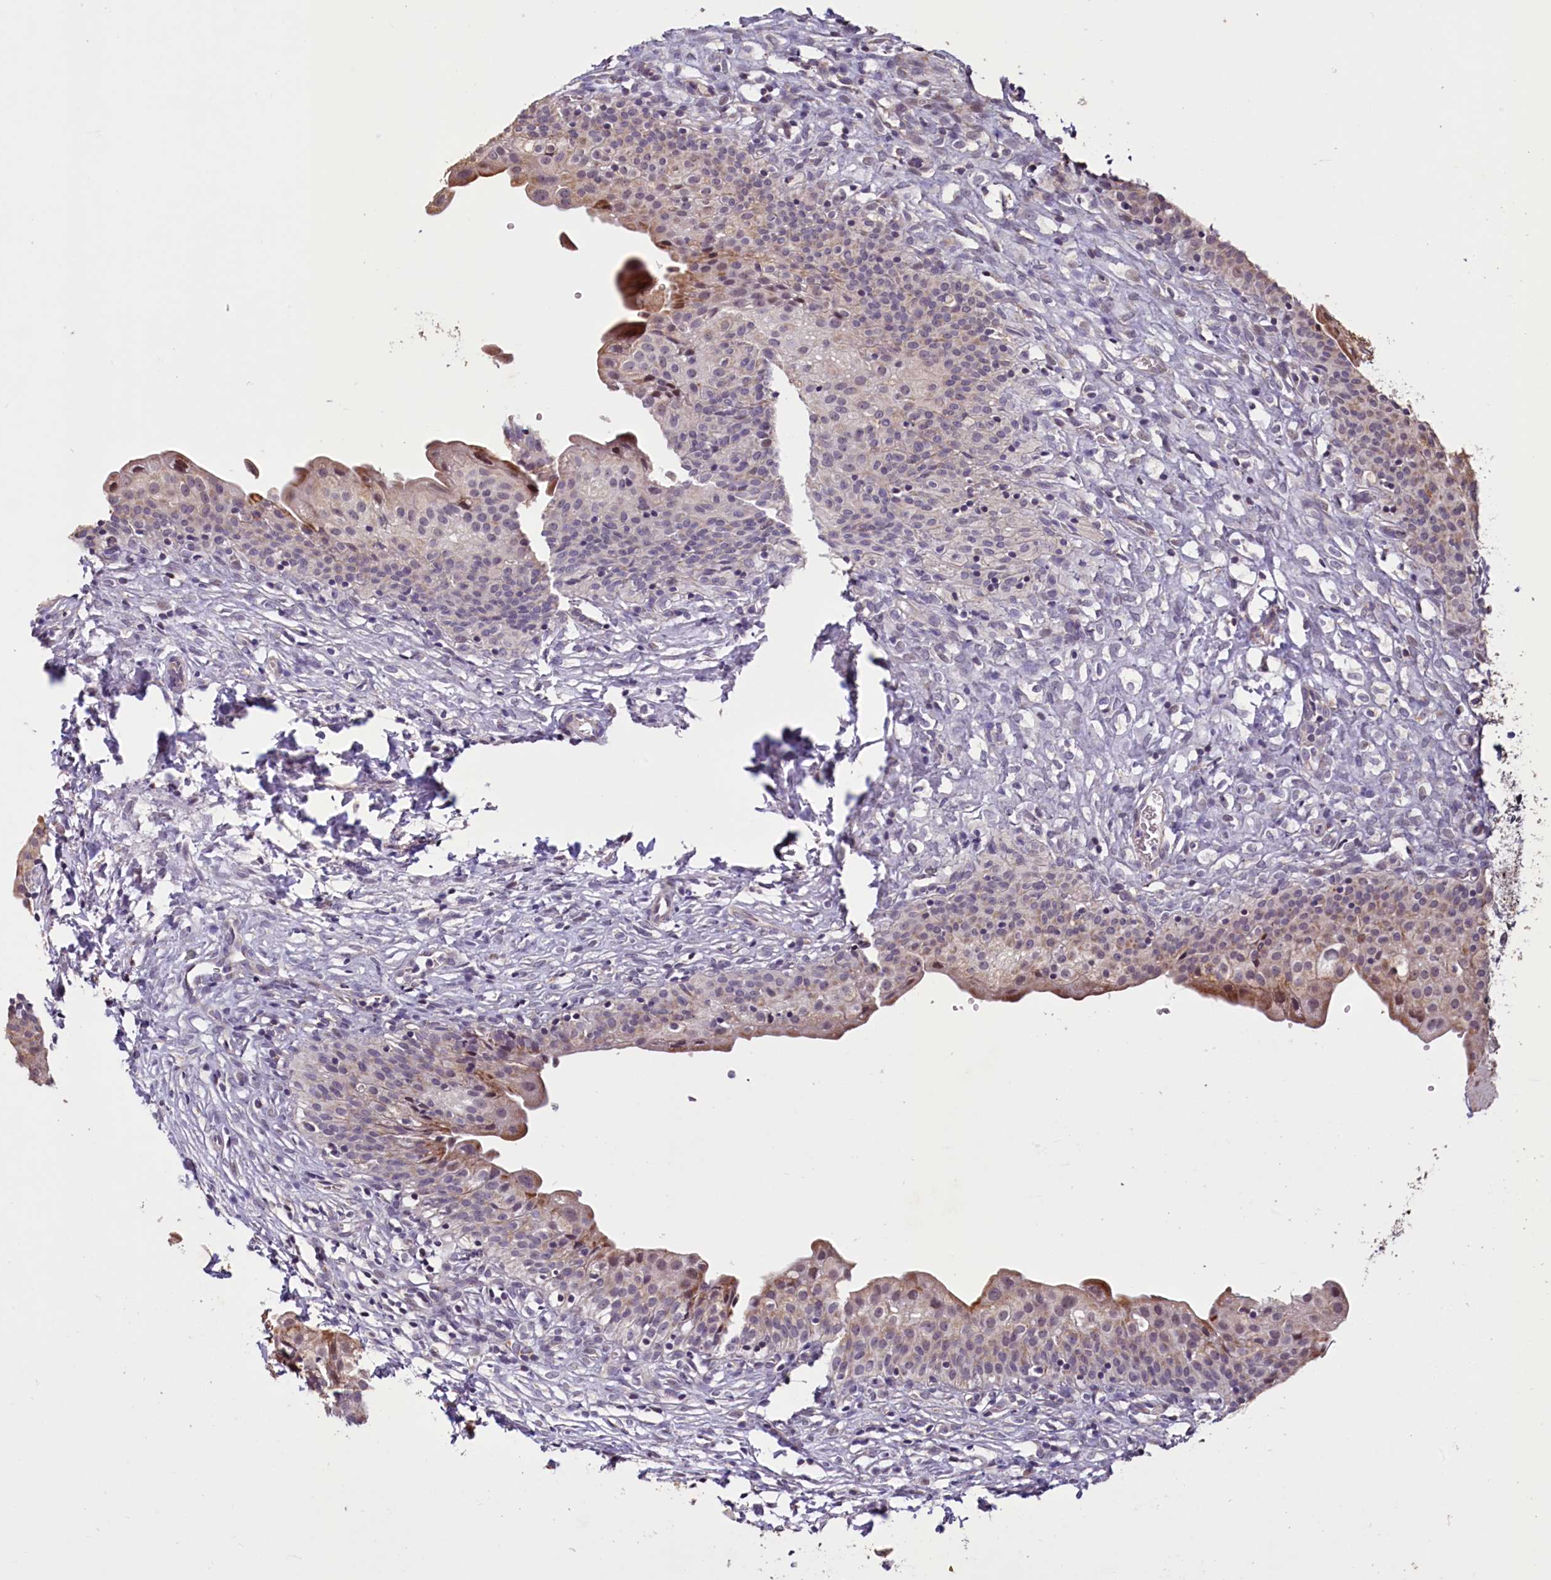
{"staining": {"intensity": "moderate", "quantity": "<25%", "location": "cytoplasmic/membranous"}, "tissue": "urinary bladder", "cell_type": "Urothelial cells", "image_type": "normal", "snomed": [{"axis": "morphology", "description": "Normal tissue, NOS"}, {"axis": "topography", "description": "Urinary bladder"}], "caption": "Immunohistochemistry of normal urinary bladder shows low levels of moderate cytoplasmic/membranous staining in approximately <25% of urothelial cells.", "gene": "PDE6D", "patient": {"sex": "male", "age": 55}}